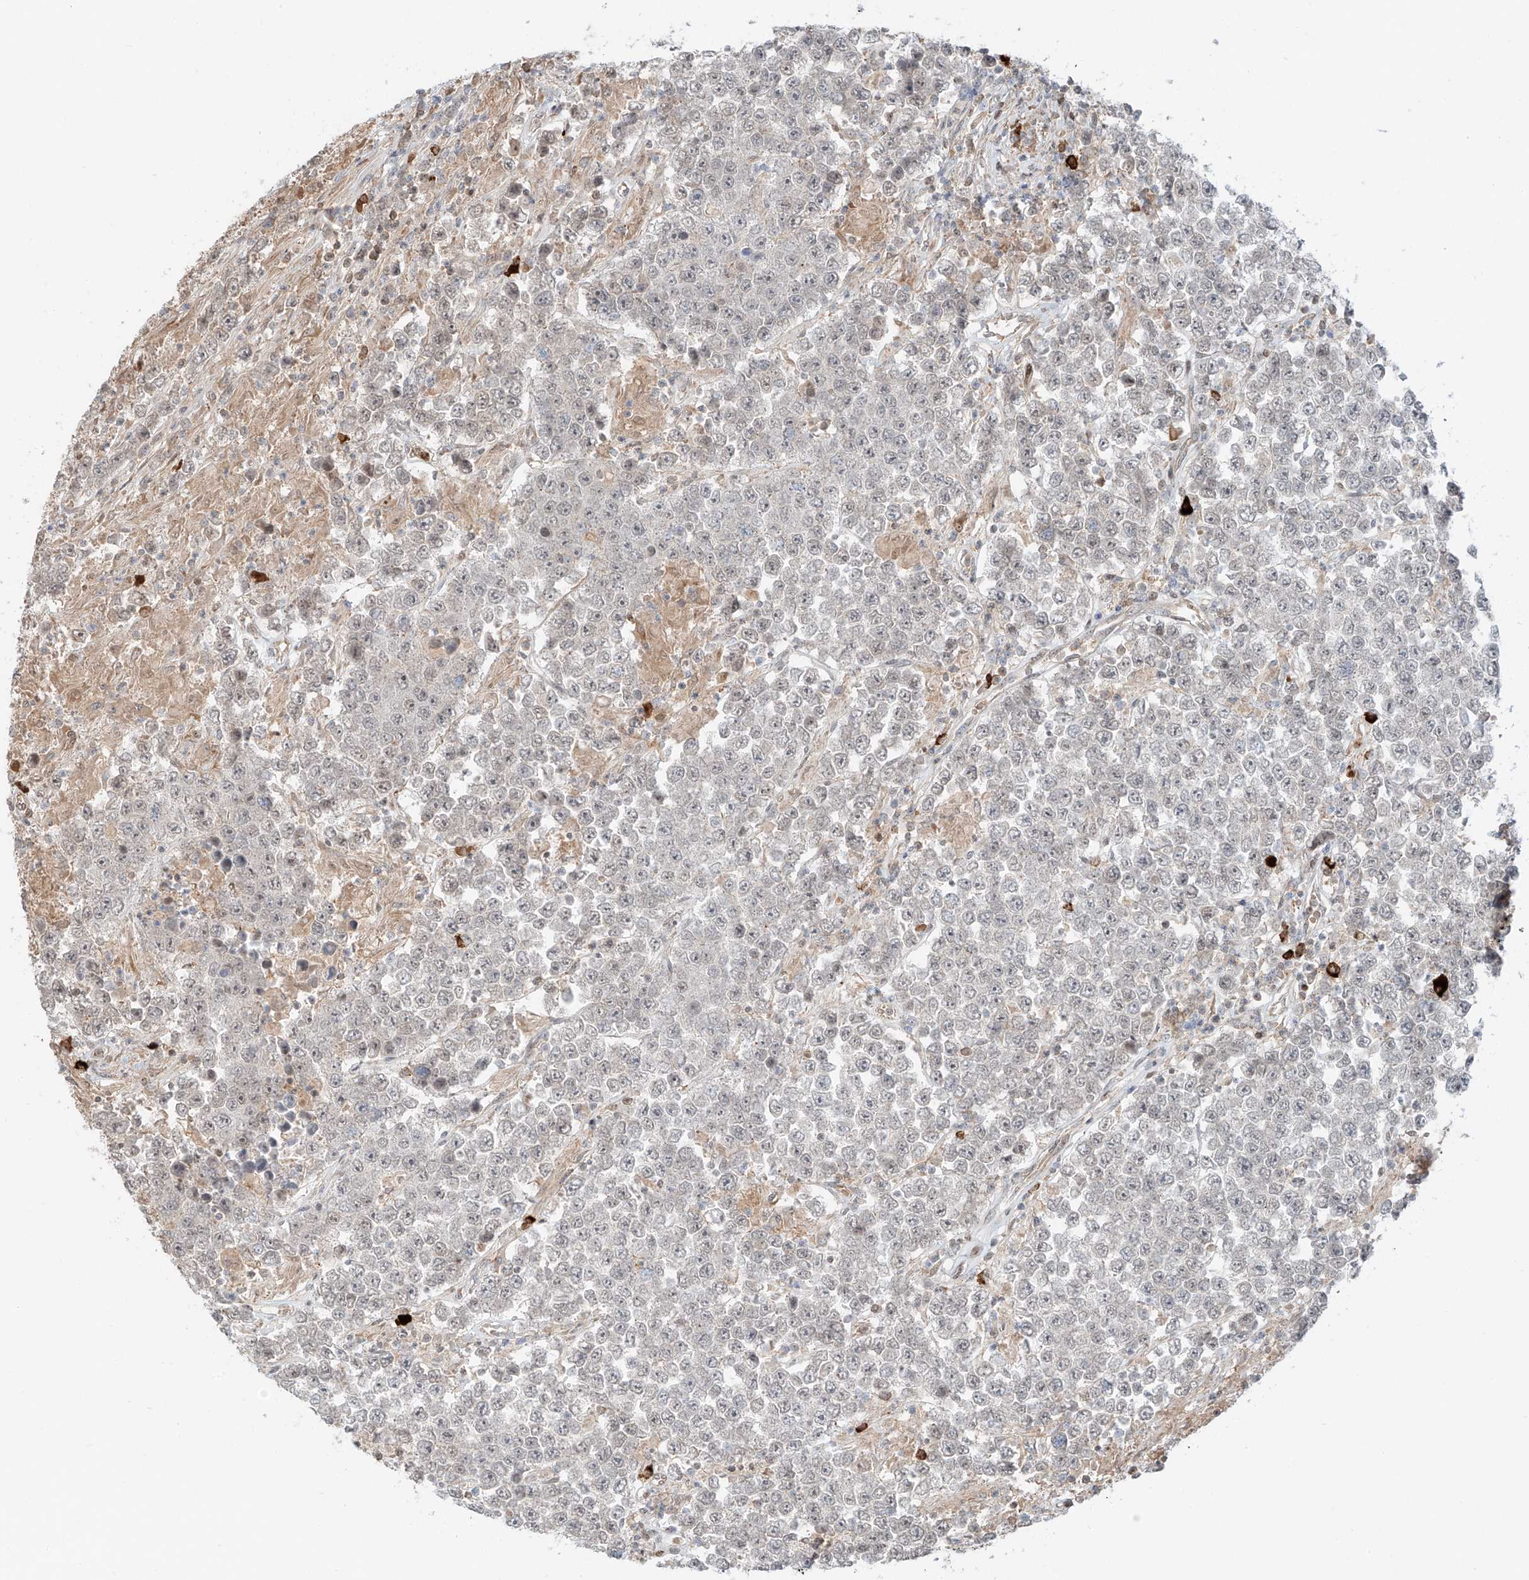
{"staining": {"intensity": "negative", "quantity": "none", "location": "none"}, "tissue": "testis cancer", "cell_type": "Tumor cells", "image_type": "cancer", "snomed": [{"axis": "morphology", "description": "Normal tissue, NOS"}, {"axis": "morphology", "description": "Urothelial carcinoma, High grade"}, {"axis": "morphology", "description": "Seminoma, NOS"}, {"axis": "morphology", "description": "Carcinoma, Embryonal, NOS"}, {"axis": "topography", "description": "Urinary bladder"}, {"axis": "topography", "description": "Testis"}], "caption": "This is a photomicrograph of immunohistochemistry staining of testis high-grade urothelial carcinoma, which shows no staining in tumor cells.", "gene": "CEP162", "patient": {"sex": "male", "age": 41}}